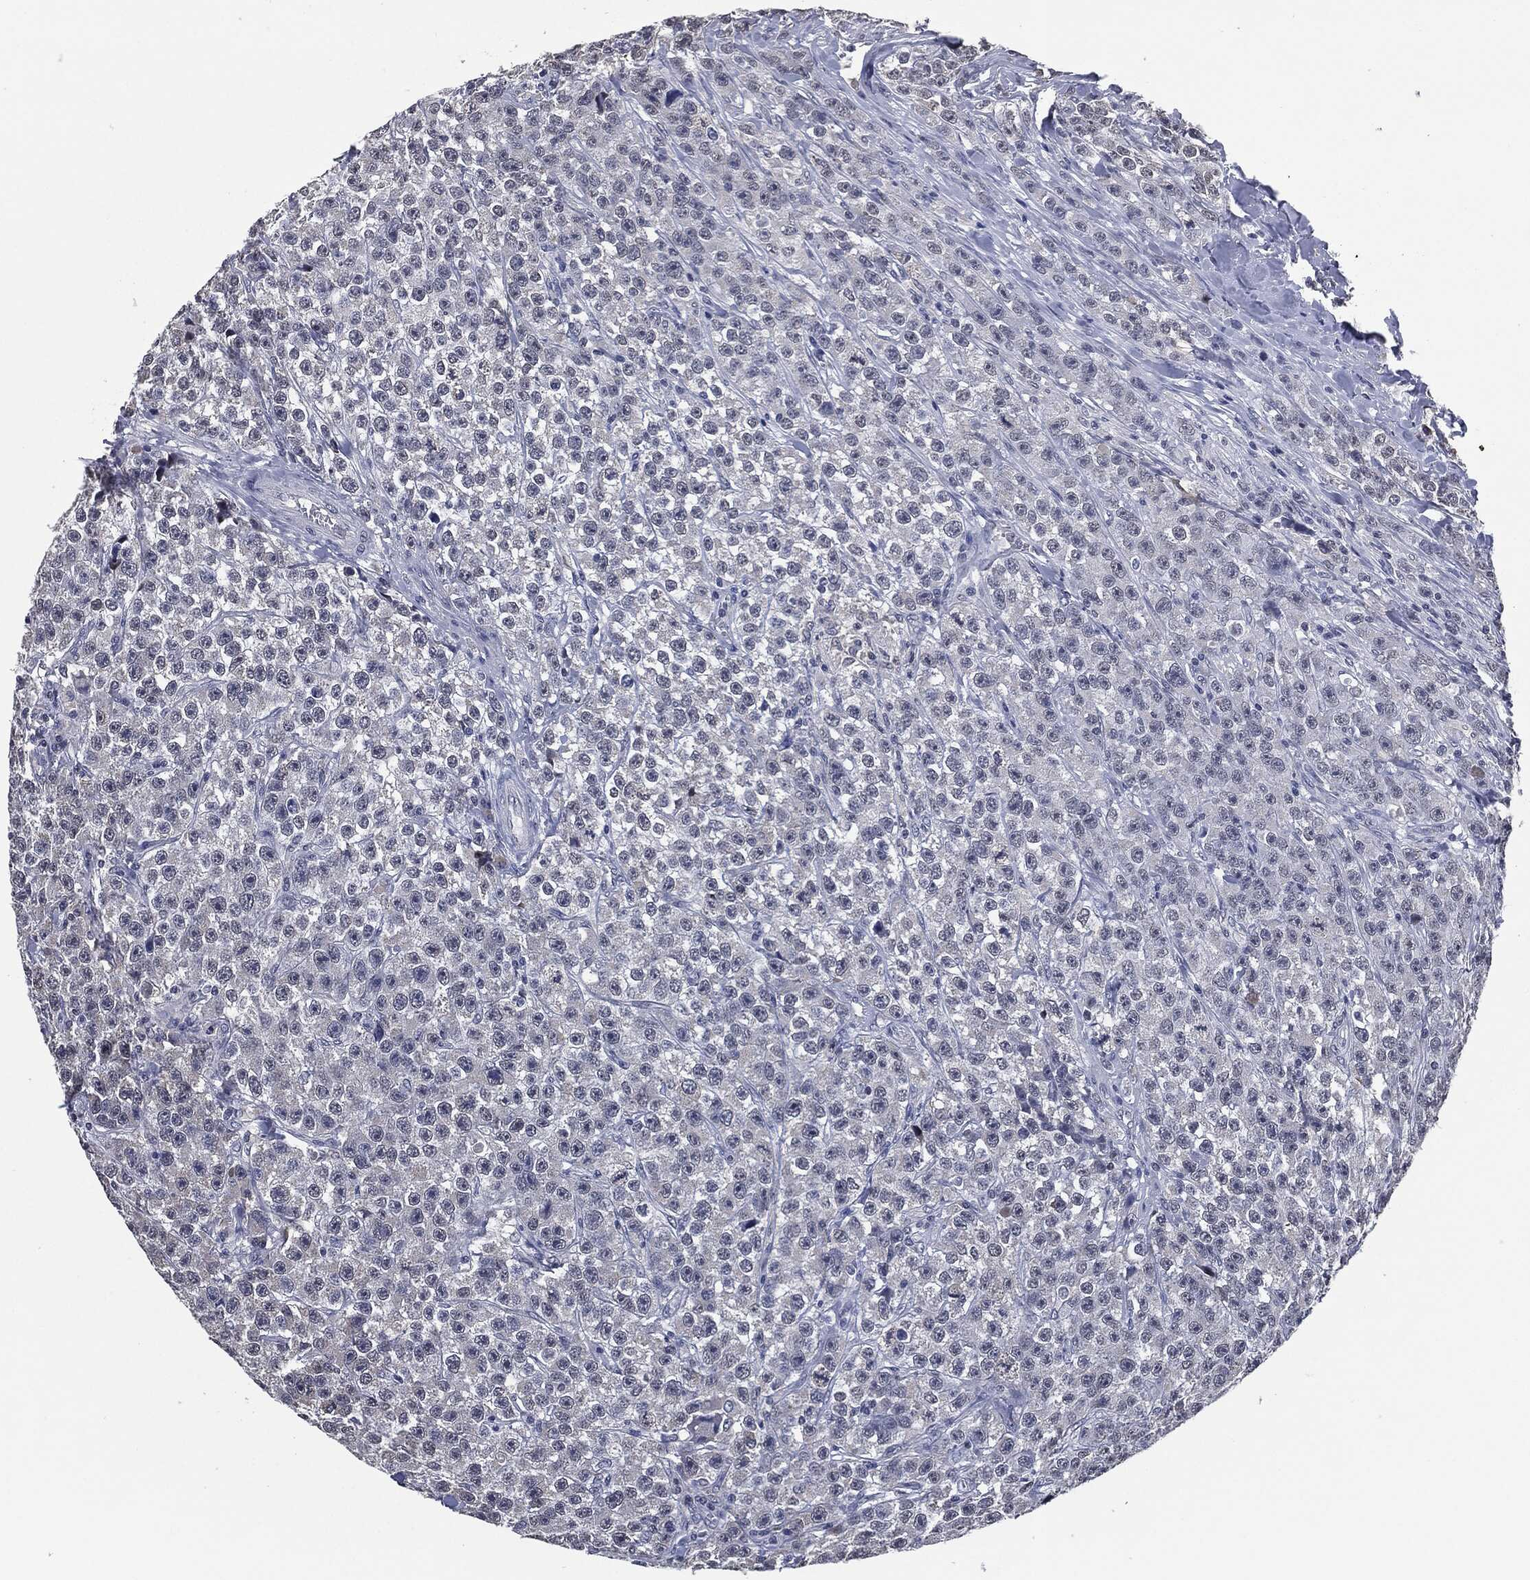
{"staining": {"intensity": "negative", "quantity": "none", "location": "none"}, "tissue": "testis cancer", "cell_type": "Tumor cells", "image_type": "cancer", "snomed": [{"axis": "morphology", "description": "Seminoma, NOS"}, {"axis": "topography", "description": "Testis"}], "caption": "Testis seminoma stained for a protein using immunohistochemistry exhibits no staining tumor cells.", "gene": "IL2RG", "patient": {"sex": "male", "age": 59}}